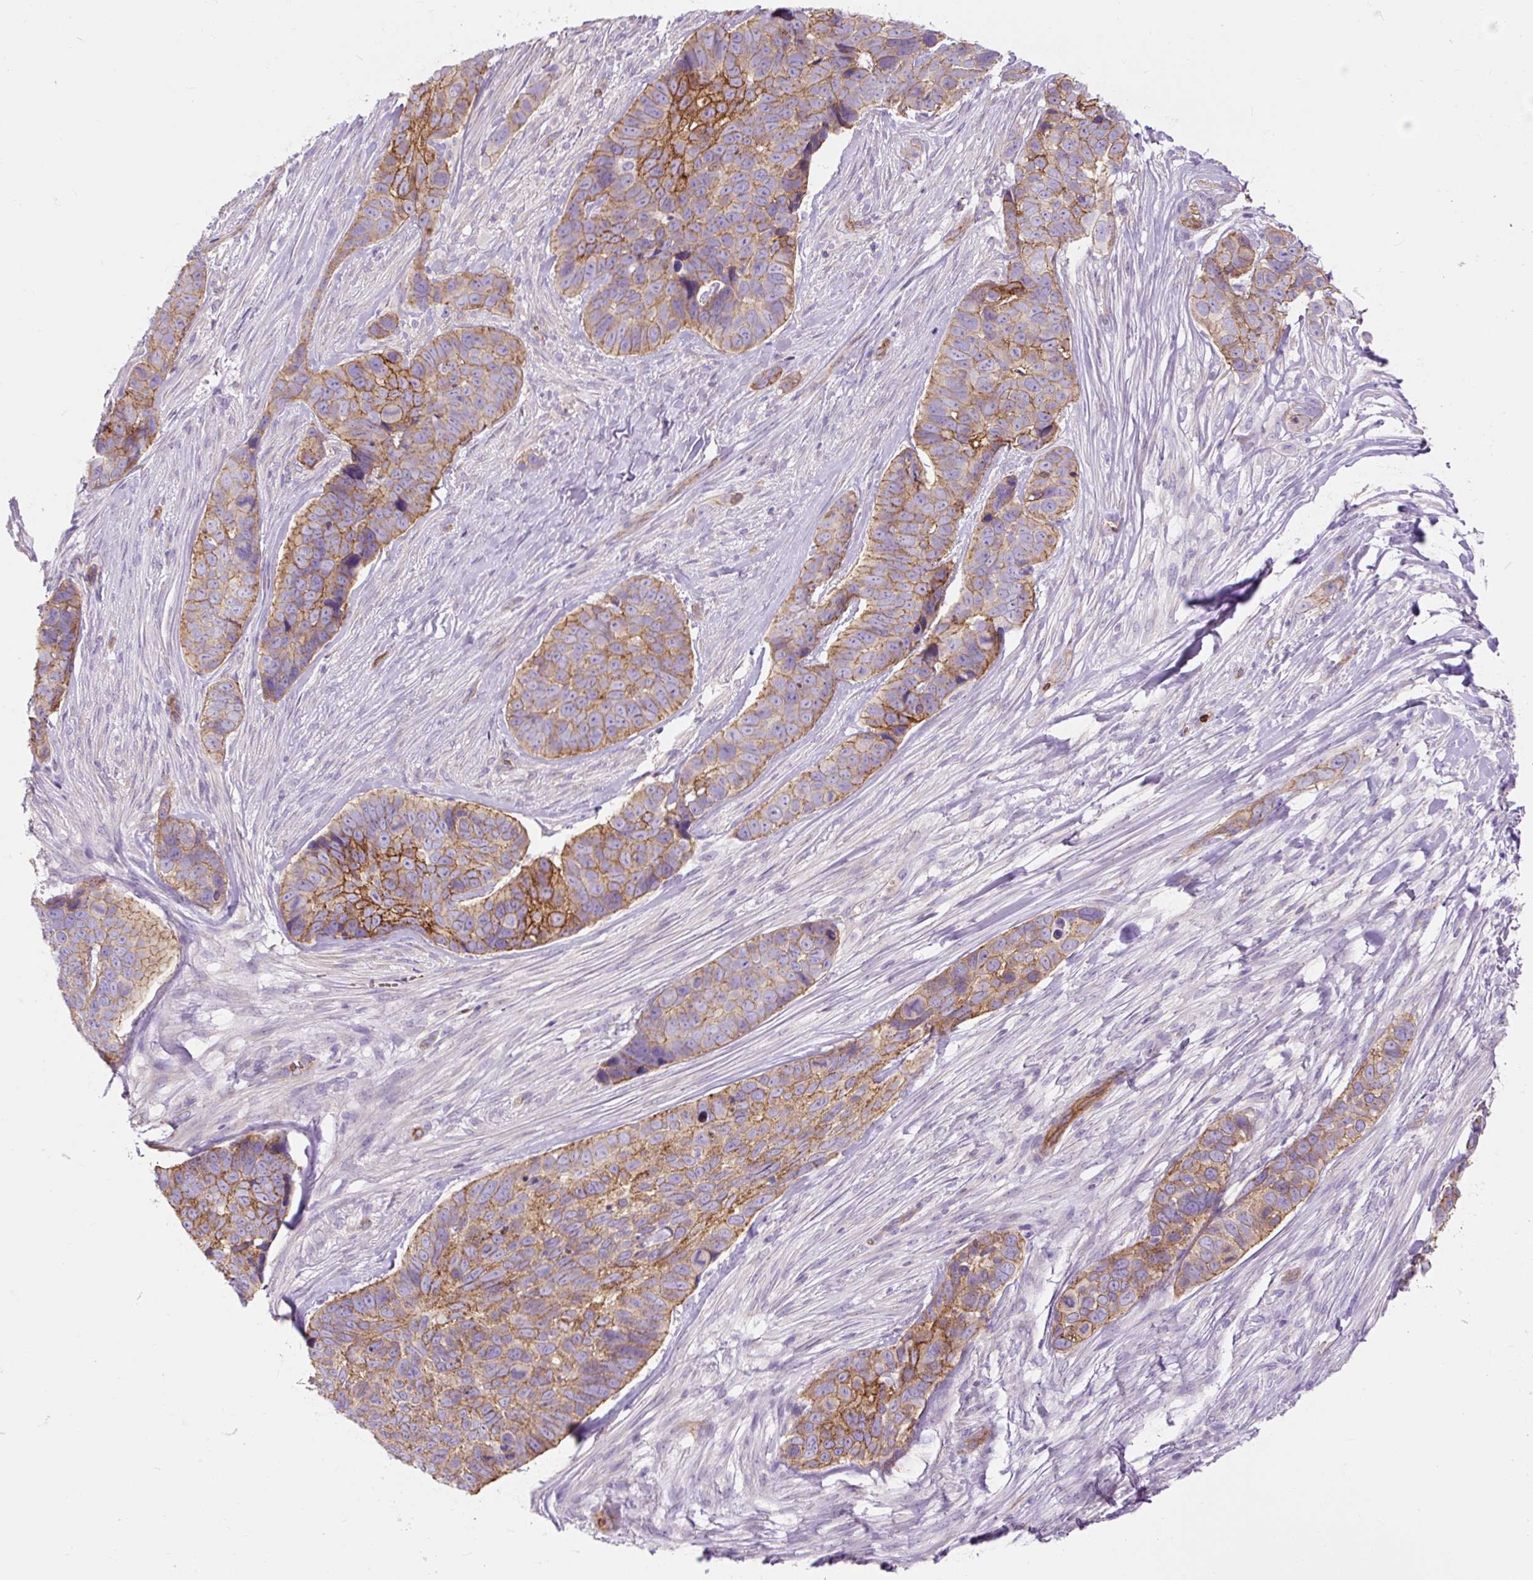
{"staining": {"intensity": "moderate", "quantity": ">75%", "location": "cytoplasmic/membranous"}, "tissue": "skin cancer", "cell_type": "Tumor cells", "image_type": "cancer", "snomed": [{"axis": "morphology", "description": "Basal cell carcinoma"}, {"axis": "topography", "description": "Skin"}], "caption": "Tumor cells show moderate cytoplasmic/membranous staining in about >75% of cells in basal cell carcinoma (skin).", "gene": "HIP1R", "patient": {"sex": "female", "age": 82}}